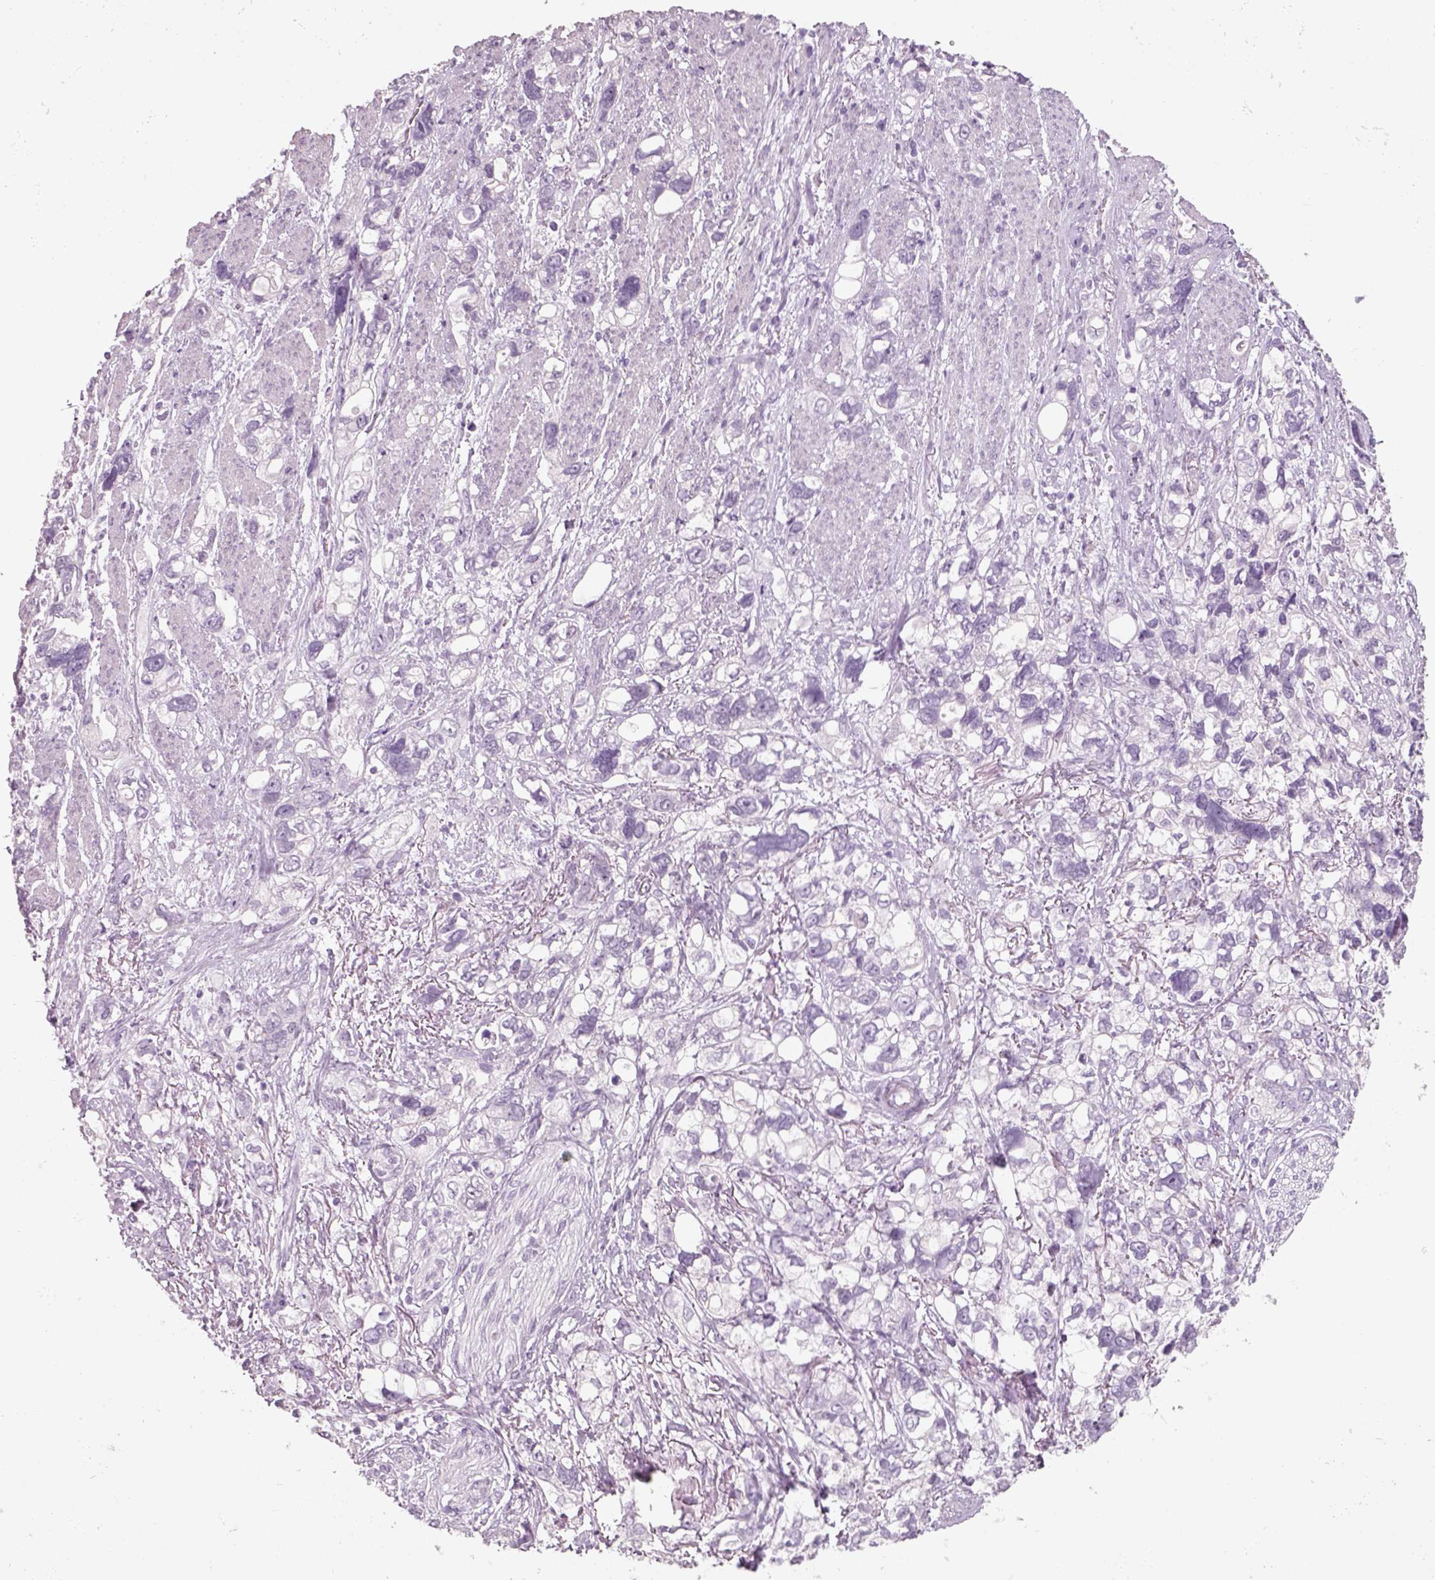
{"staining": {"intensity": "negative", "quantity": "none", "location": "none"}, "tissue": "stomach cancer", "cell_type": "Tumor cells", "image_type": "cancer", "snomed": [{"axis": "morphology", "description": "Adenocarcinoma, NOS"}, {"axis": "topography", "description": "Stomach, upper"}], "caption": "Immunohistochemical staining of adenocarcinoma (stomach) displays no significant positivity in tumor cells. Nuclei are stained in blue.", "gene": "SLC6A2", "patient": {"sex": "female", "age": 81}}